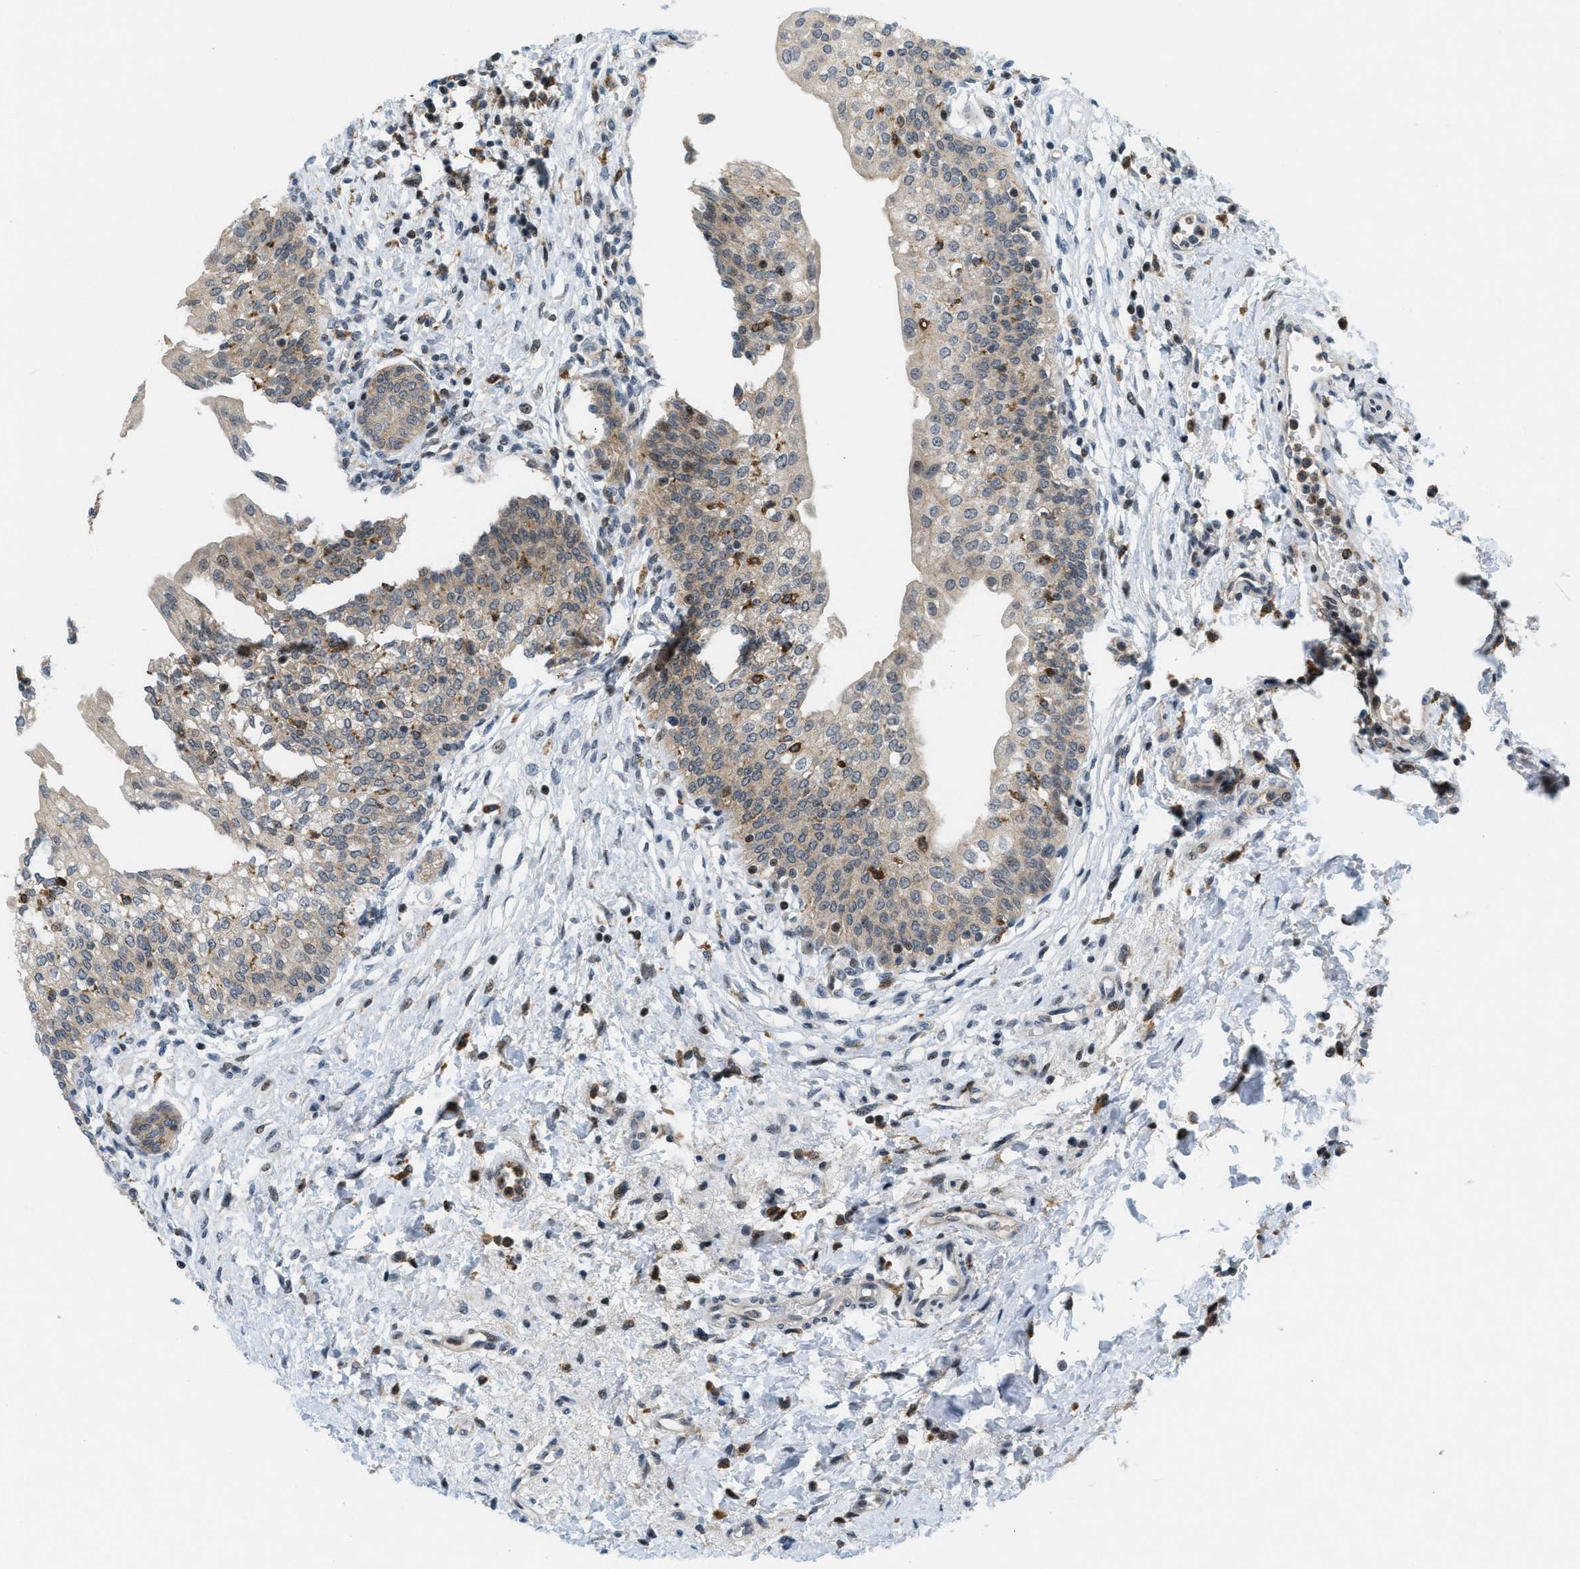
{"staining": {"intensity": "moderate", "quantity": "<25%", "location": "cytoplasmic/membranous,nuclear"}, "tissue": "urinary bladder", "cell_type": "Urothelial cells", "image_type": "normal", "snomed": [{"axis": "morphology", "description": "Normal tissue, NOS"}, {"axis": "topography", "description": "Urinary bladder"}], "caption": "Immunohistochemical staining of benign urinary bladder shows moderate cytoplasmic/membranous,nuclear protein expression in about <25% of urothelial cells.", "gene": "ING1", "patient": {"sex": "male", "age": 55}}